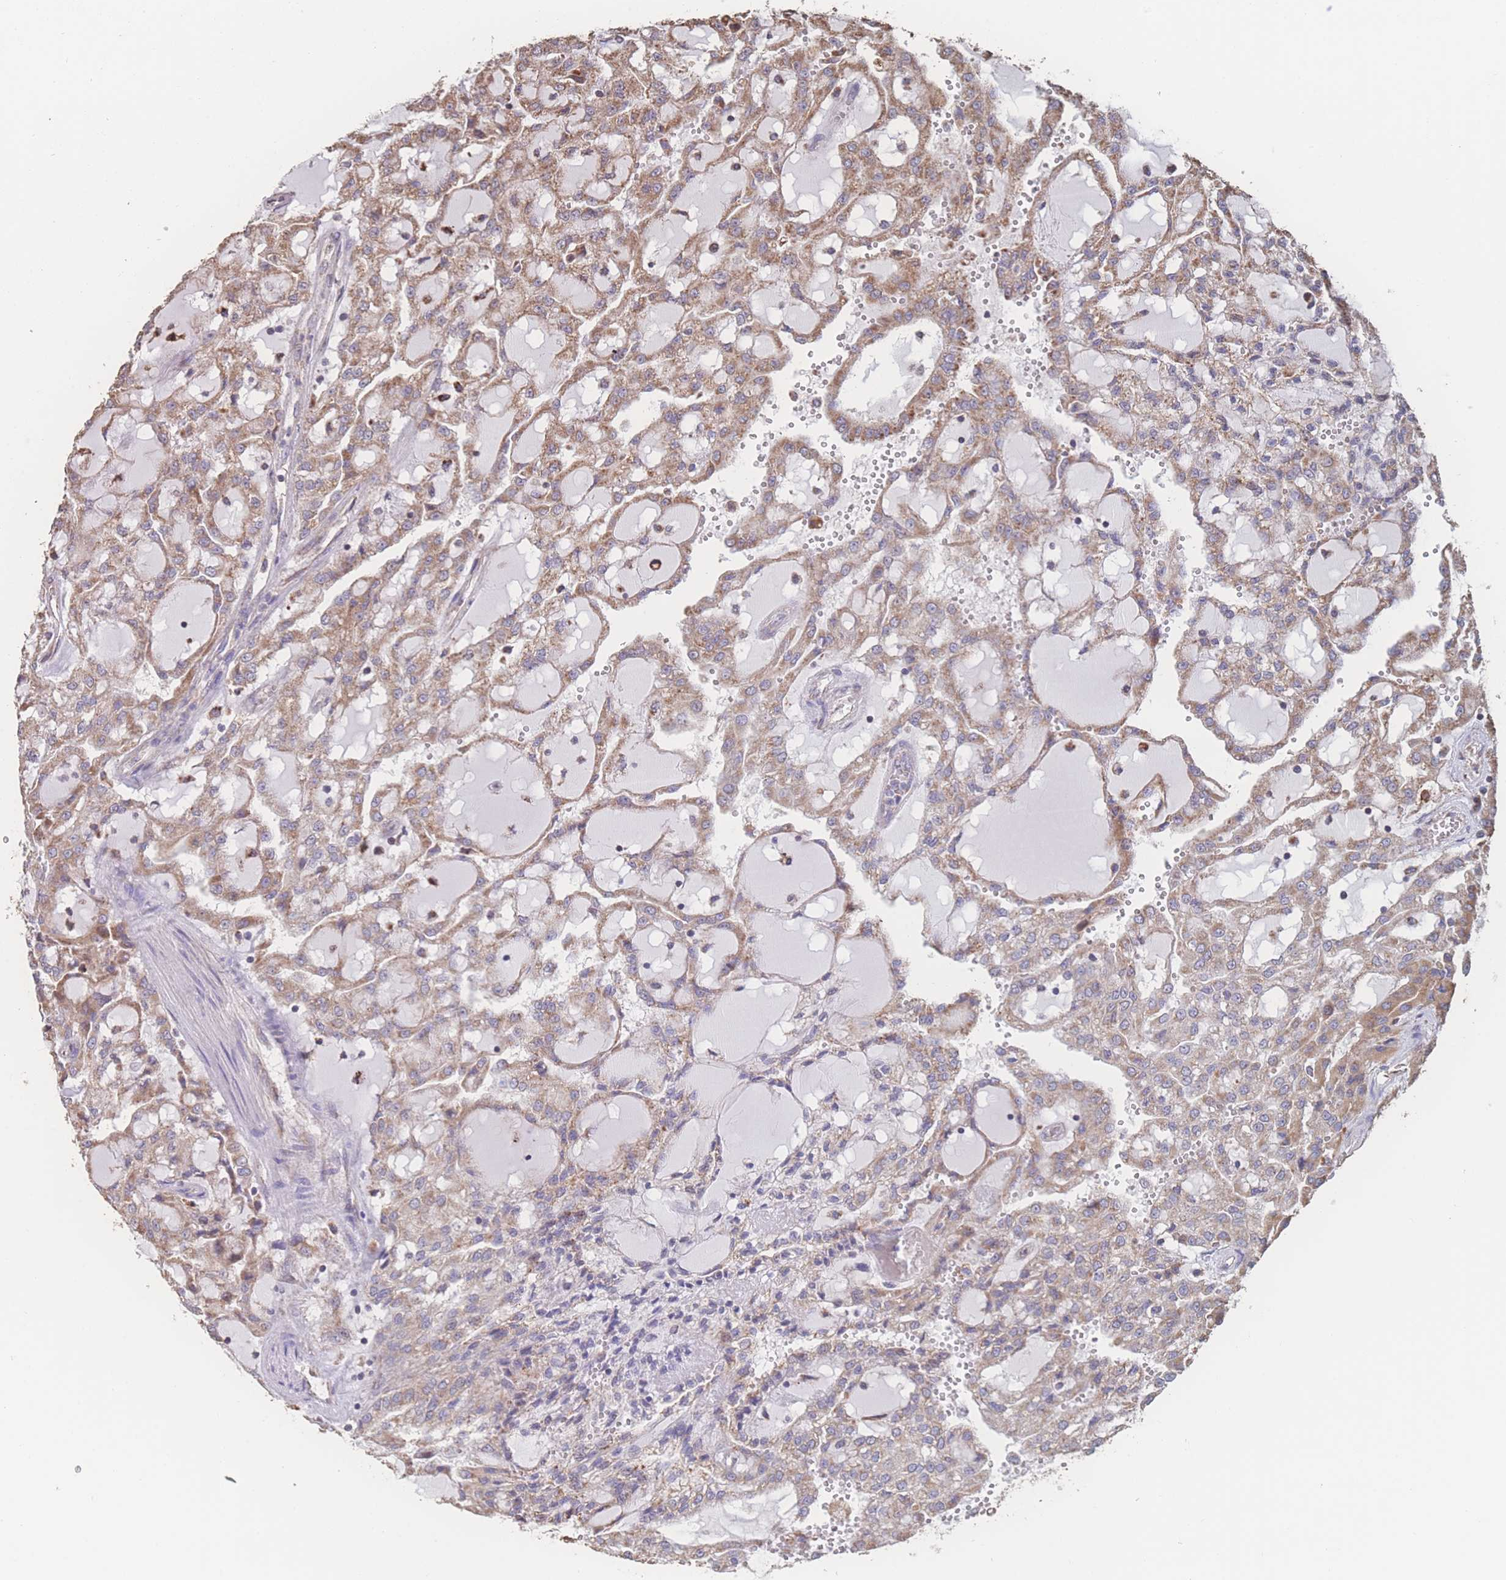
{"staining": {"intensity": "moderate", "quantity": ">75%", "location": "cytoplasmic/membranous"}, "tissue": "renal cancer", "cell_type": "Tumor cells", "image_type": "cancer", "snomed": [{"axis": "morphology", "description": "Adenocarcinoma, NOS"}, {"axis": "topography", "description": "Kidney"}], "caption": "Tumor cells show medium levels of moderate cytoplasmic/membranous staining in about >75% of cells in human renal adenocarcinoma.", "gene": "SGSM3", "patient": {"sex": "male", "age": 63}}